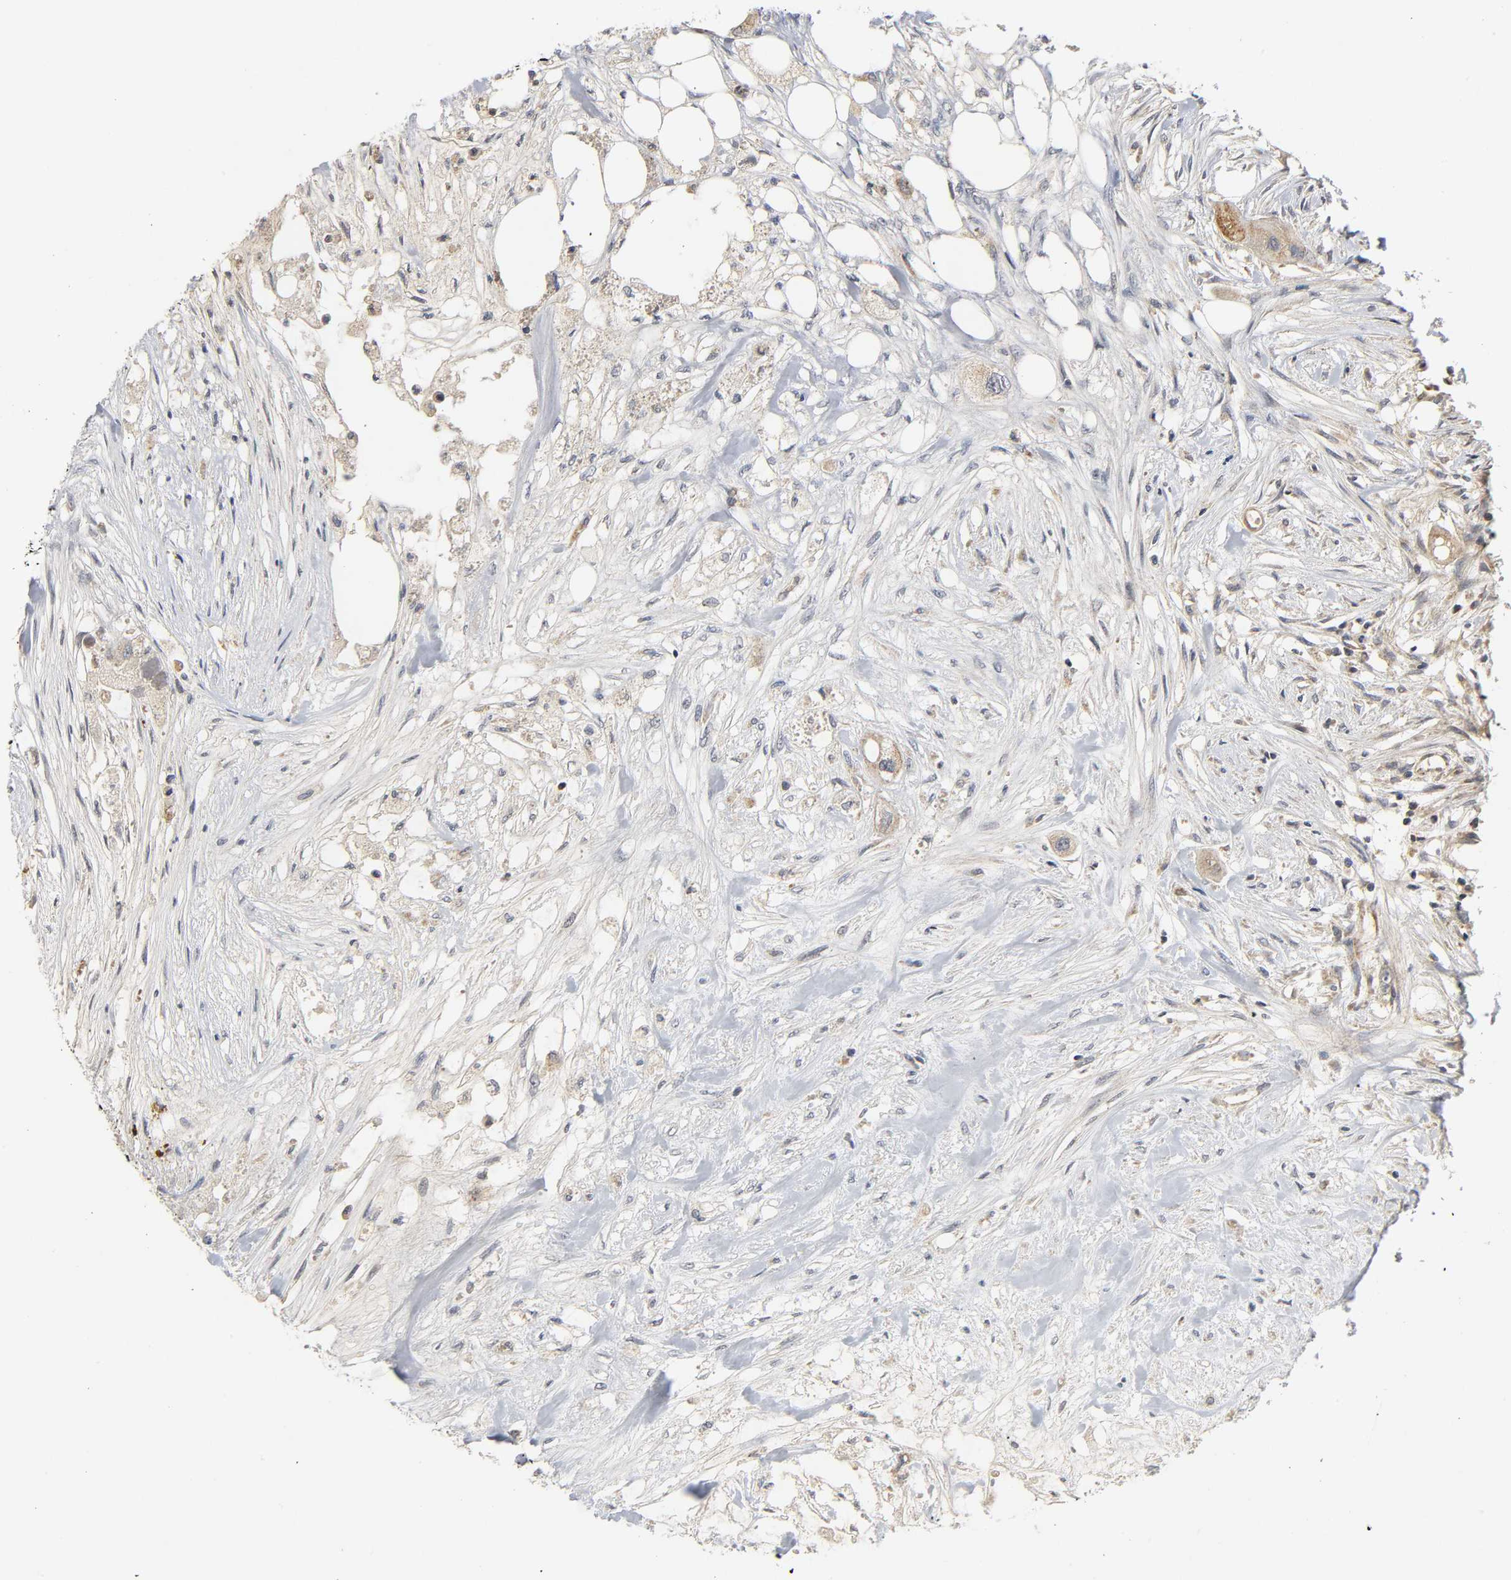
{"staining": {"intensity": "moderate", "quantity": ">75%", "location": "cytoplasmic/membranous"}, "tissue": "colorectal cancer", "cell_type": "Tumor cells", "image_type": "cancer", "snomed": [{"axis": "morphology", "description": "Adenocarcinoma, NOS"}, {"axis": "topography", "description": "Colon"}], "caption": "Moderate cytoplasmic/membranous staining is seen in about >75% of tumor cells in colorectal cancer. The staining was performed using DAB (3,3'-diaminobenzidine) to visualize the protein expression in brown, while the nuclei were stained in blue with hematoxylin (Magnification: 20x).", "gene": "NRP1", "patient": {"sex": "female", "age": 57}}